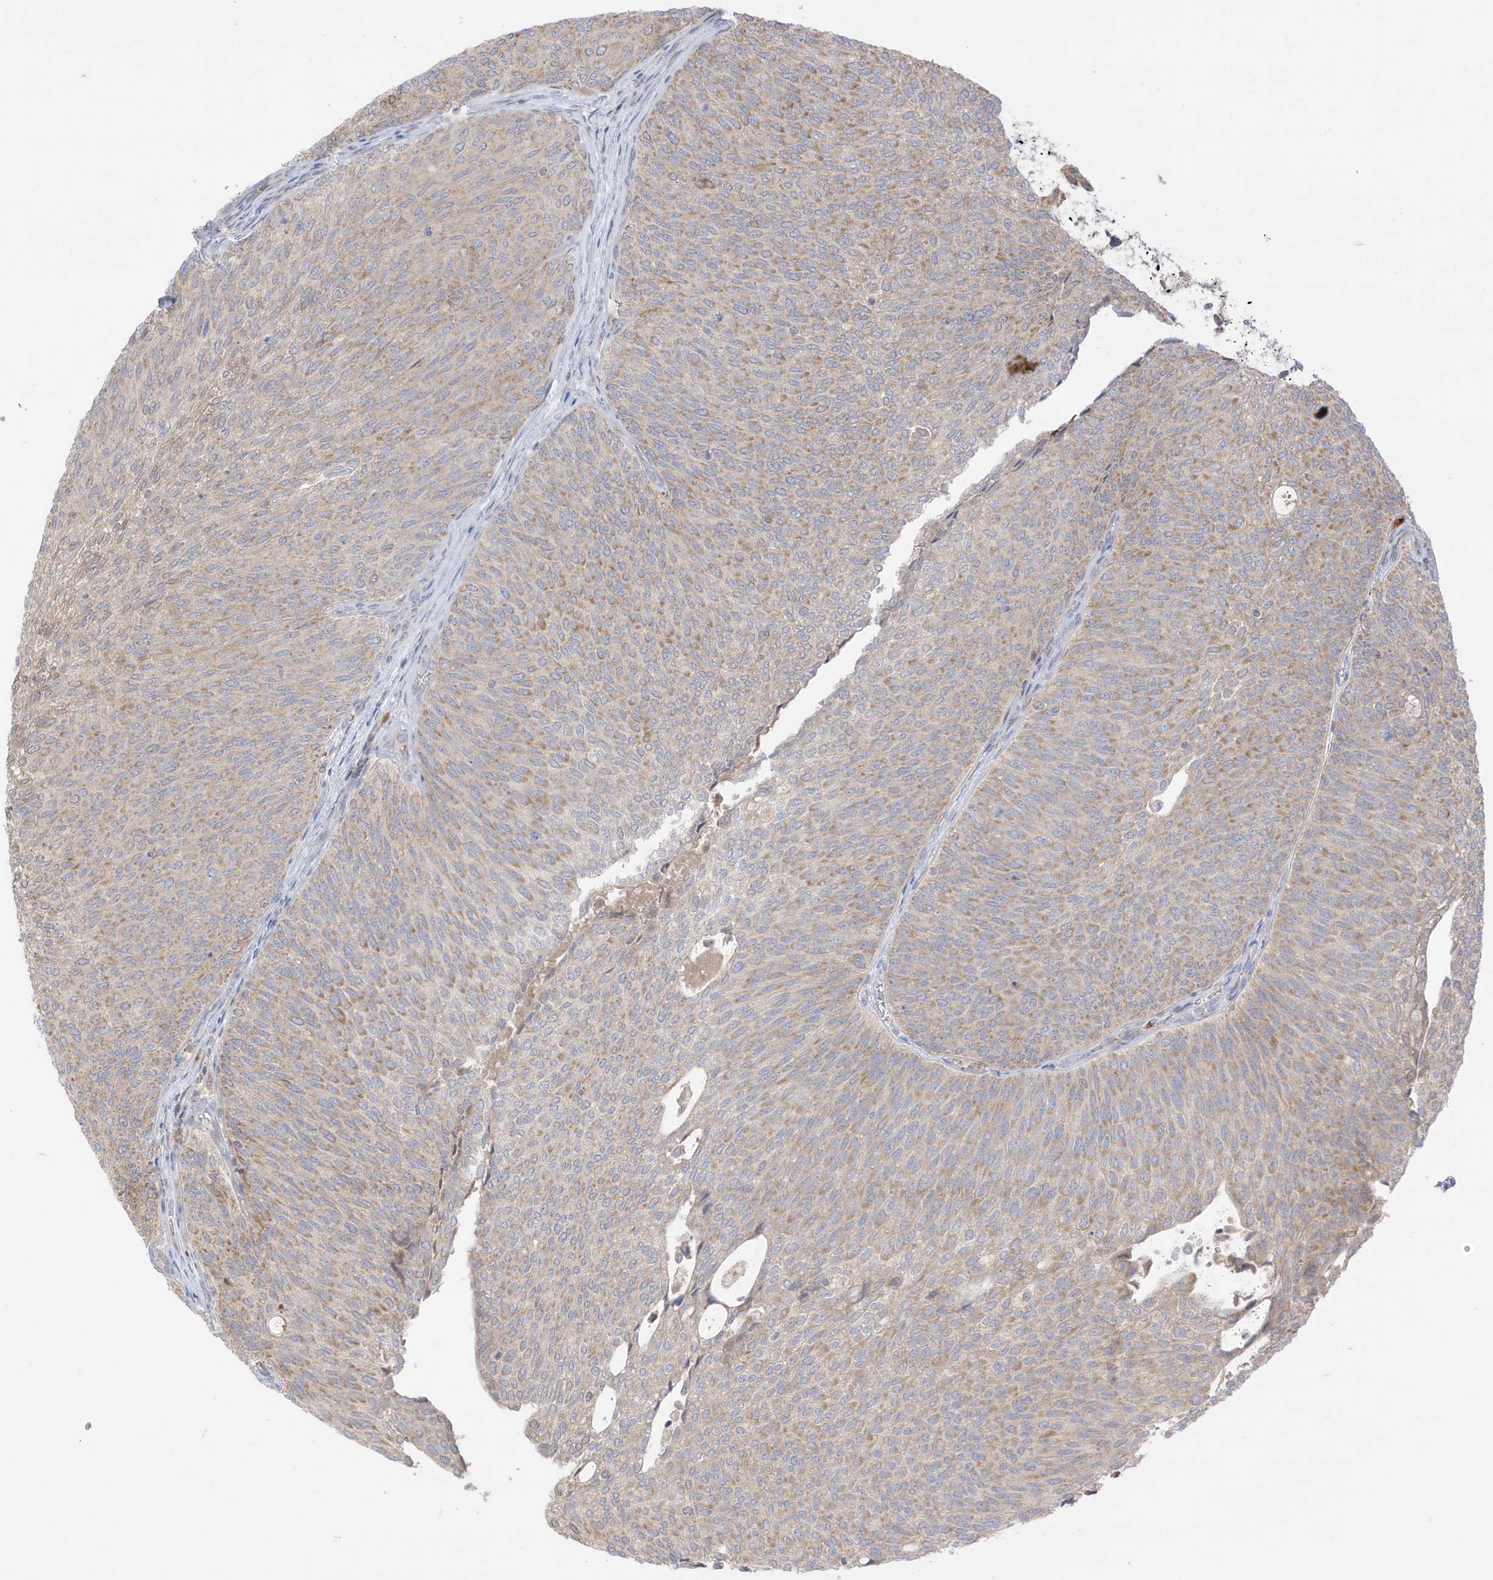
{"staining": {"intensity": "moderate", "quantity": "25%-75%", "location": "cytoplasmic/membranous"}, "tissue": "urothelial cancer", "cell_type": "Tumor cells", "image_type": "cancer", "snomed": [{"axis": "morphology", "description": "Urothelial carcinoma, Low grade"}, {"axis": "topography", "description": "Urinary bladder"}], "caption": "Brown immunohistochemical staining in urothelial cancer exhibits moderate cytoplasmic/membranous positivity in approximately 25%-75% of tumor cells.", "gene": "NPPC", "patient": {"sex": "female", "age": 79}}